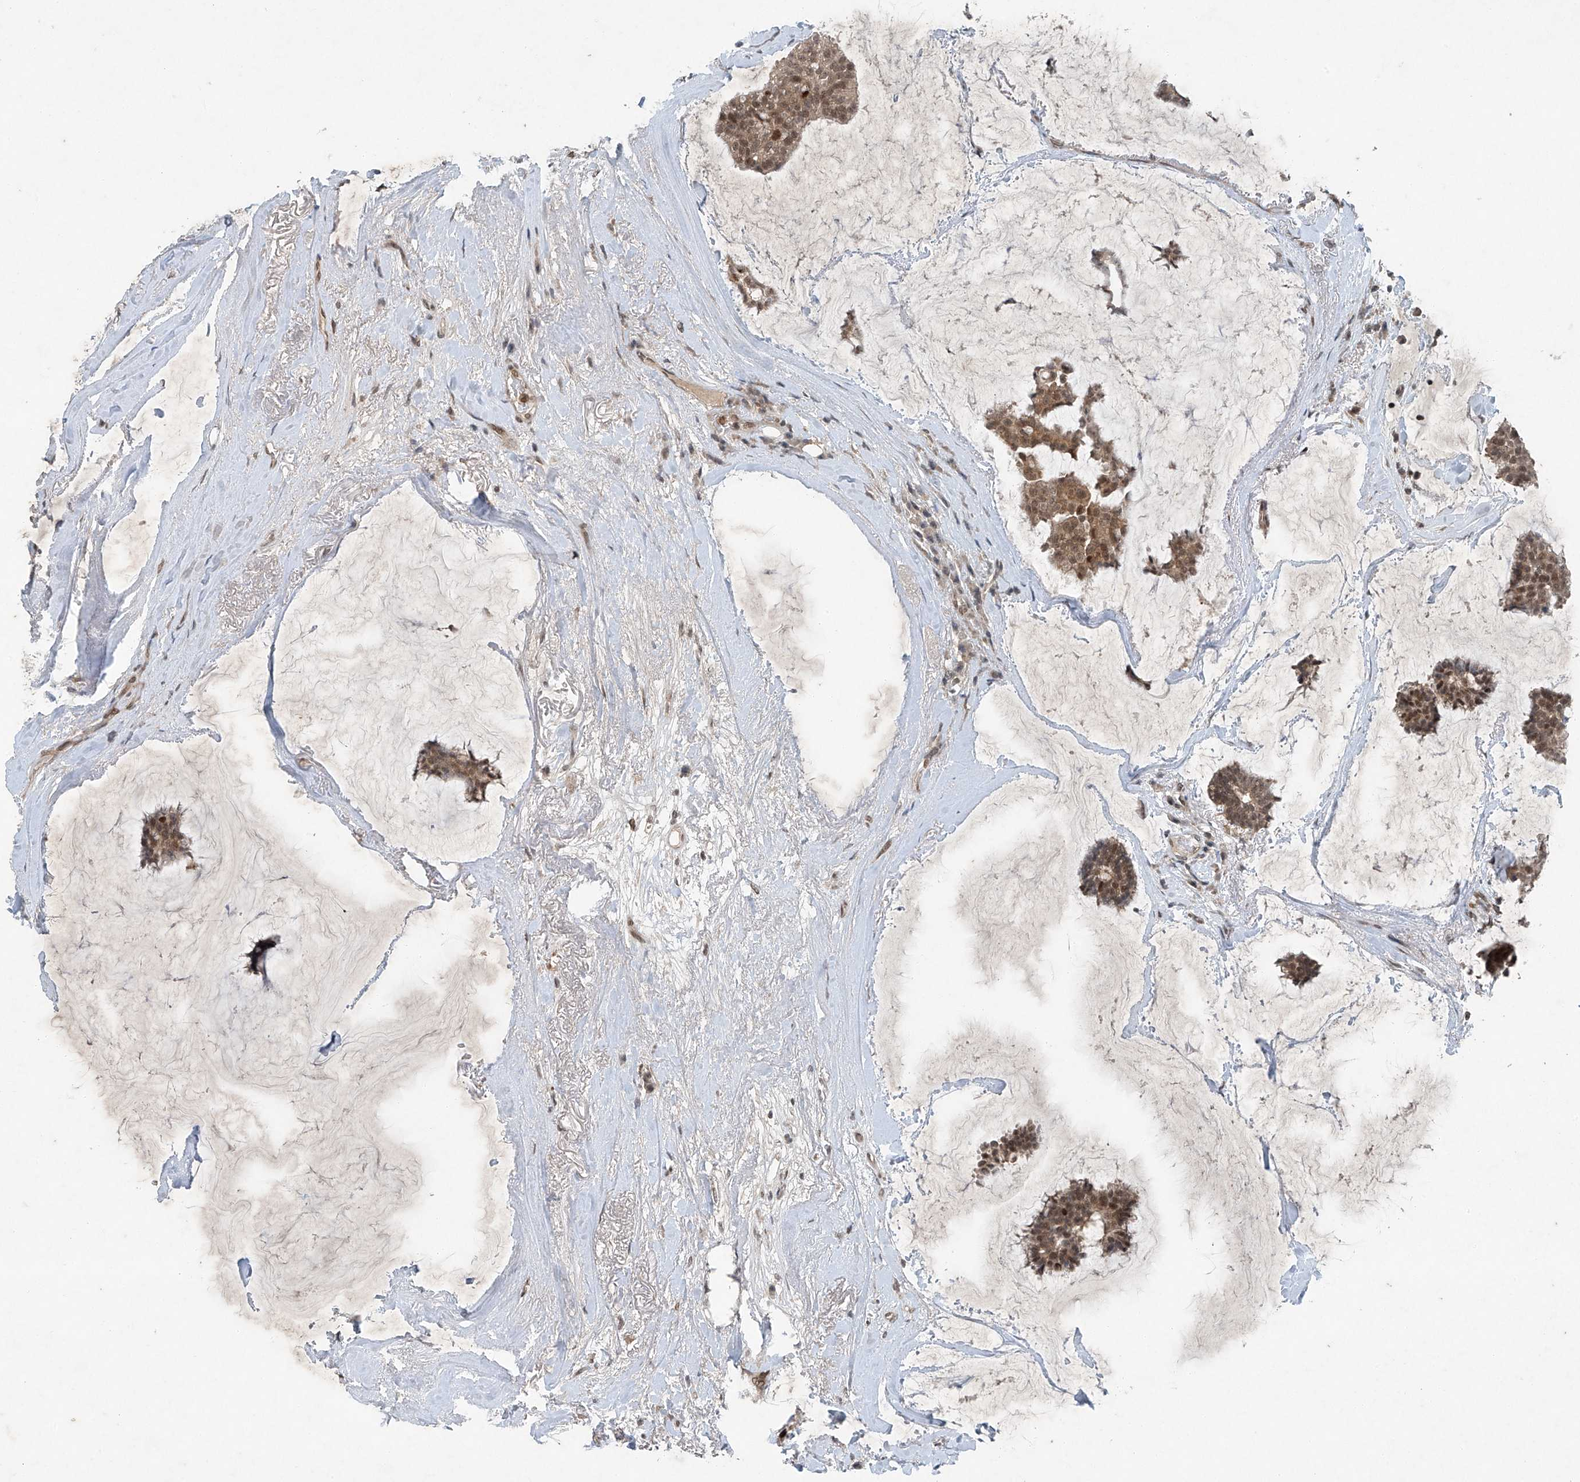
{"staining": {"intensity": "moderate", "quantity": ">75%", "location": "nuclear"}, "tissue": "breast cancer", "cell_type": "Tumor cells", "image_type": "cancer", "snomed": [{"axis": "morphology", "description": "Duct carcinoma"}, {"axis": "topography", "description": "Breast"}], "caption": "Protein expression analysis of human intraductal carcinoma (breast) reveals moderate nuclear expression in about >75% of tumor cells.", "gene": "TAF8", "patient": {"sex": "female", "age": 93}}